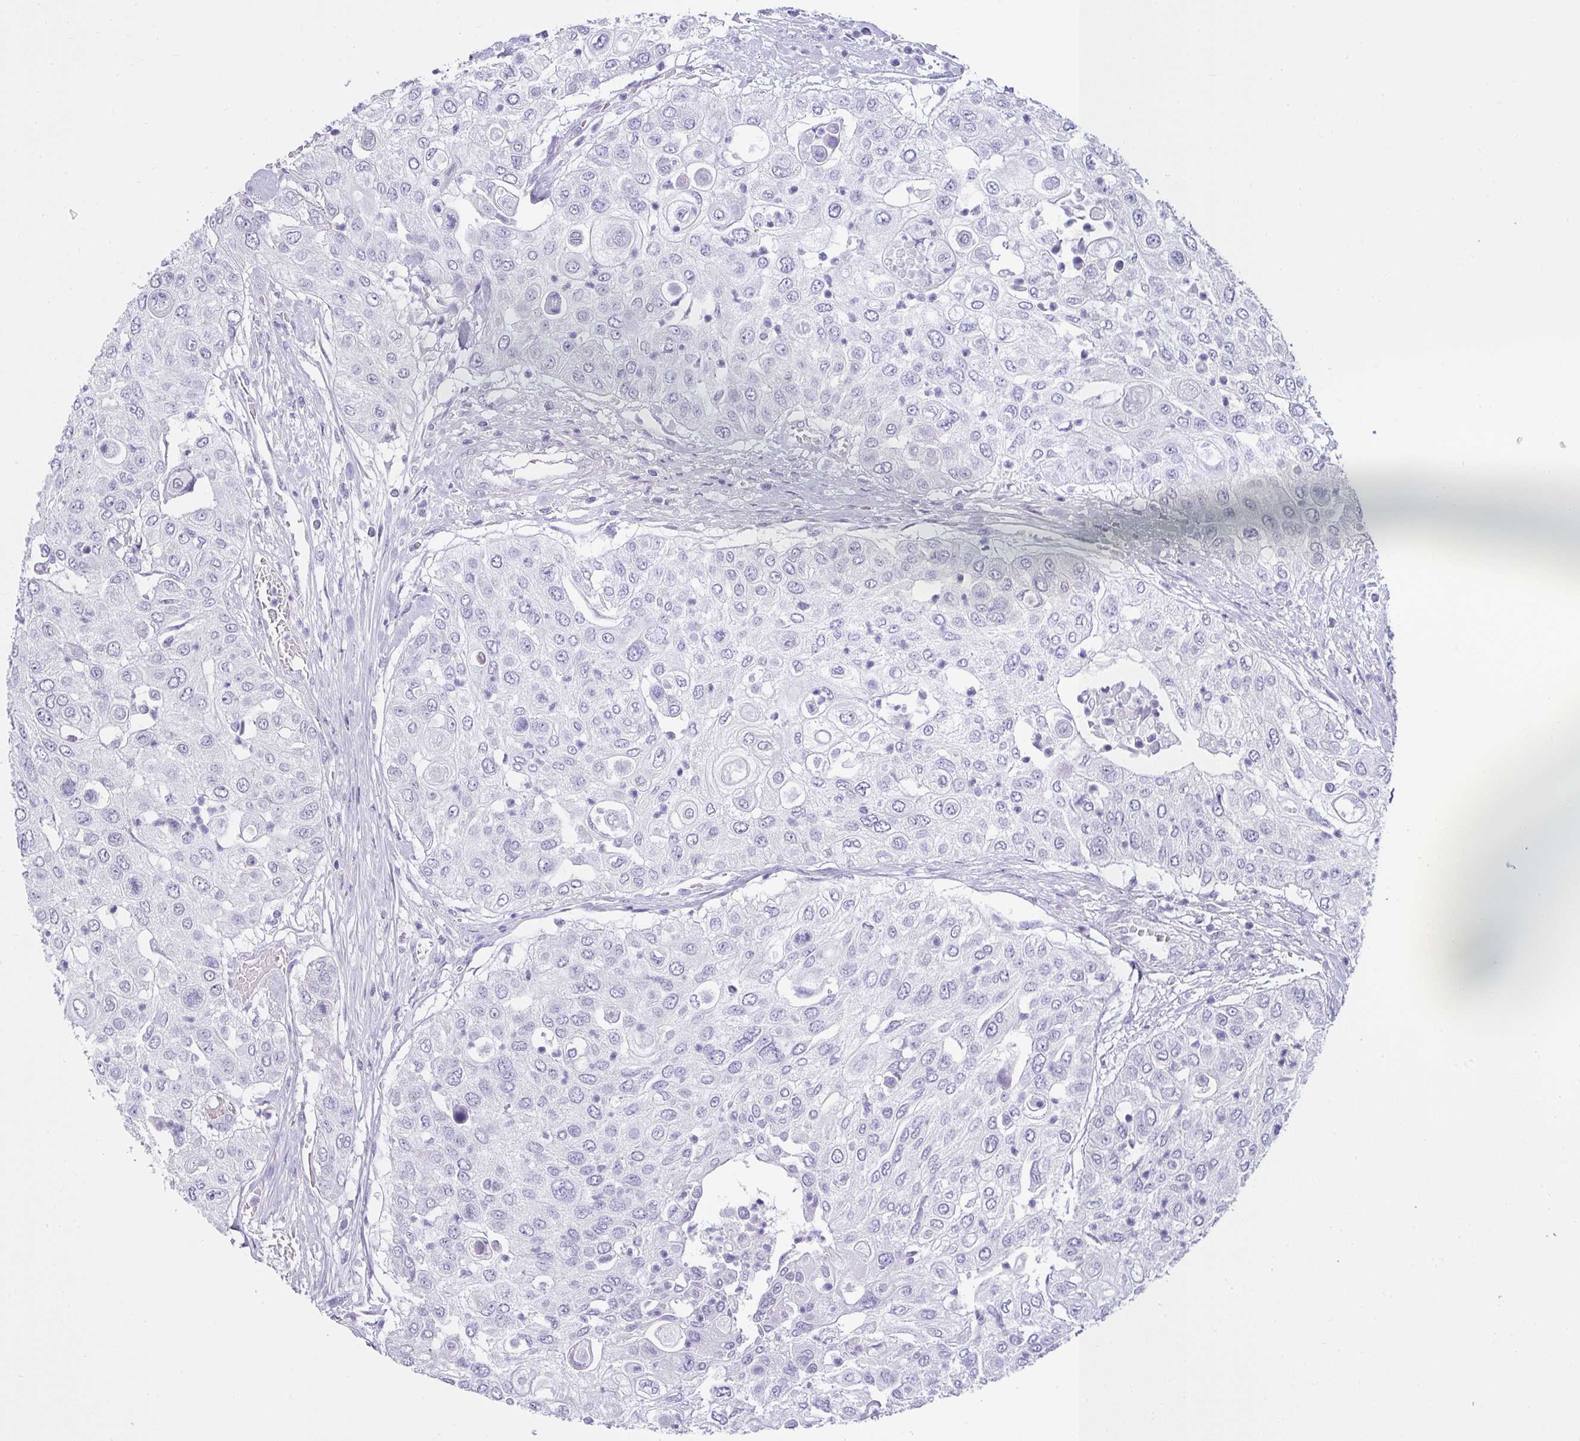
{"staining": {"intensity": "negative", "quantity": "none", "location": "none"}, "tissue": "urothelial cancer", "cell_type": "Tumor cells", "image_type": "cancer", "snomed": [{"axis": "morphology", "description": "Urothelial carcinoma, High grade"}, {"axis": "topography", "description": "Urinary bladder"}], "caption": "Immunohistochemical staining of human high-grade urothelial carcinoma reveals no significant staining in tumor cells.", "gene": "VCY1B", "patient": {"sex": "female", "age": 79}}